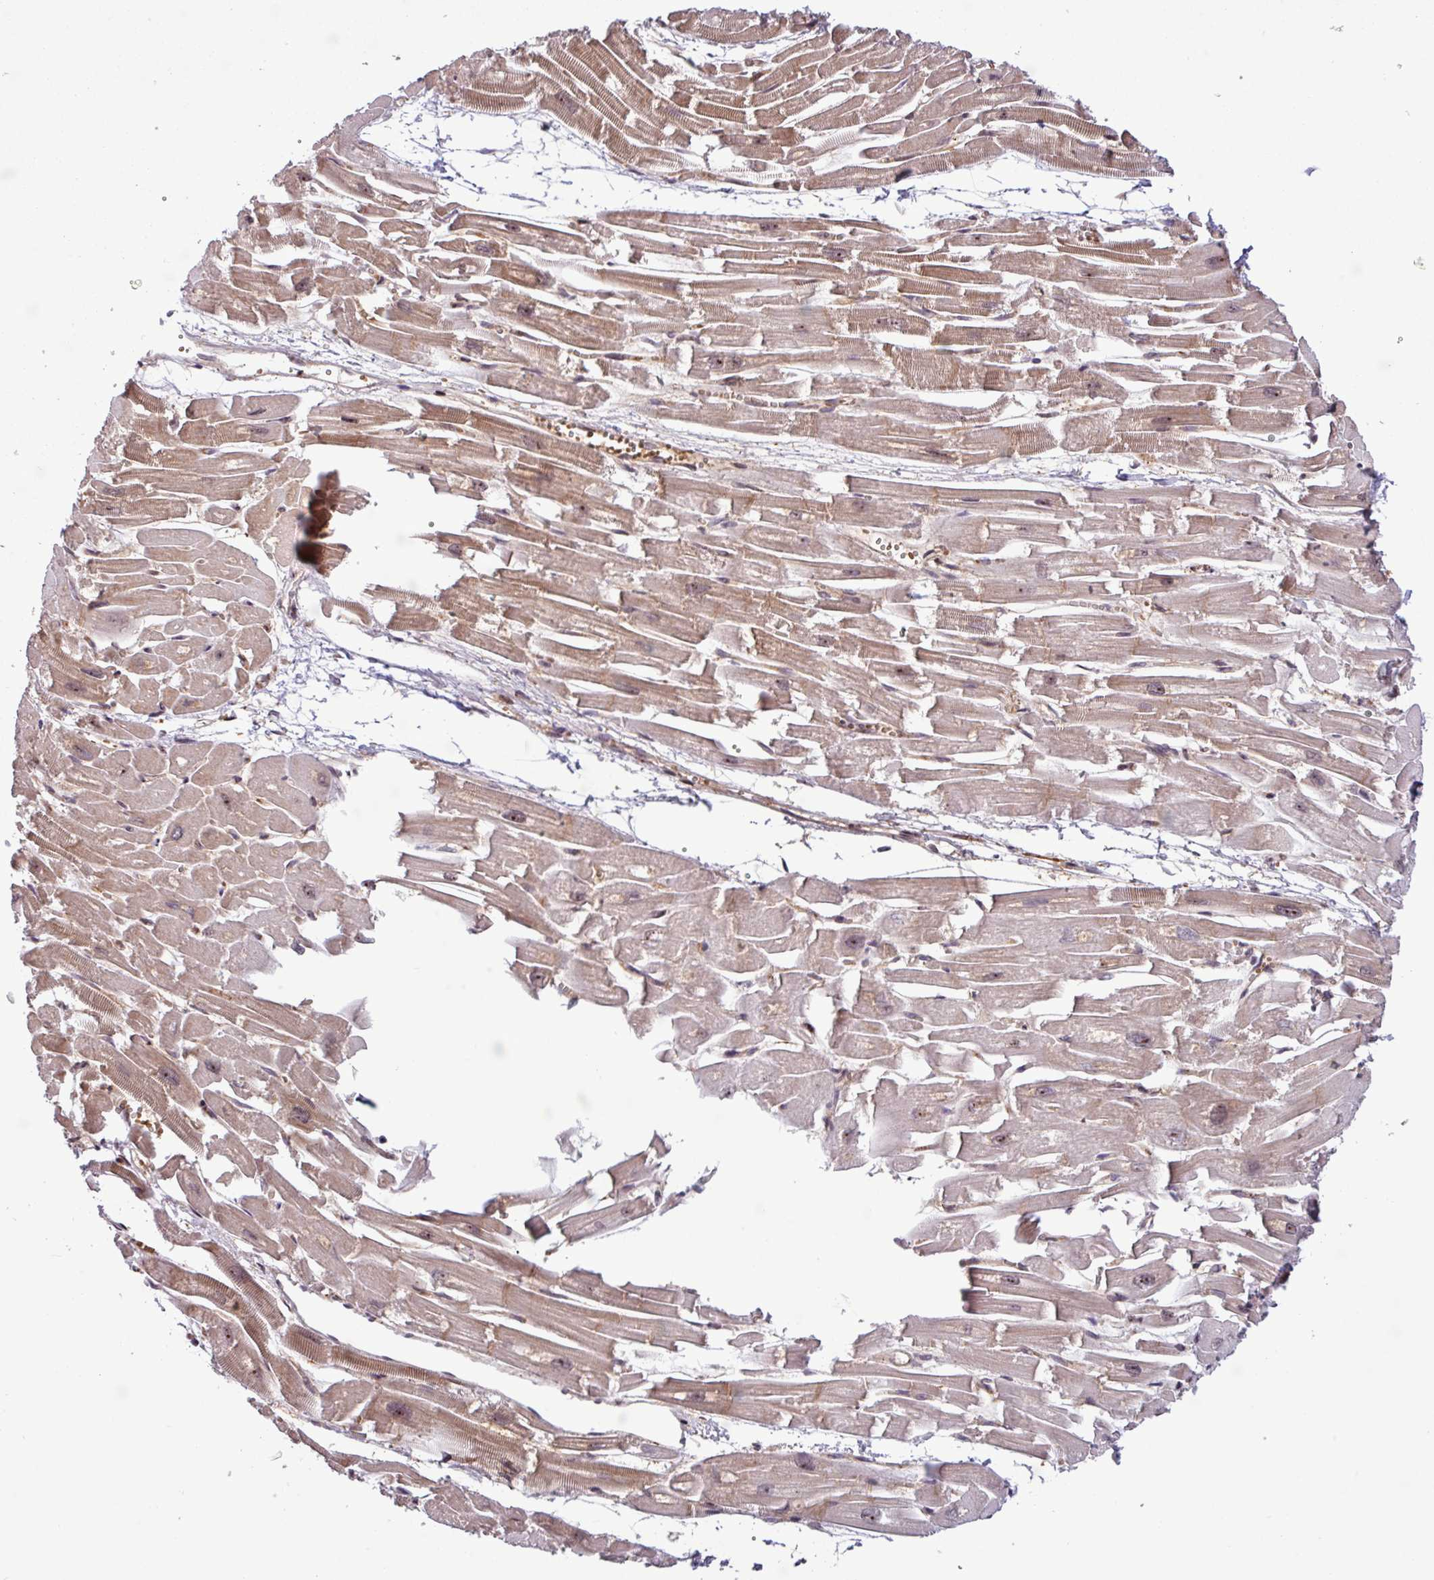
{"staining": {"intensity": "weak", "quantity": "25%-75%", "location": "cytoplasmic/membranous,nuclear"}, "tissue": "heart muscle", "cell_type": "Cardiomyocytes", "image_type": "normal", "snomed": [{"axis": "morphology", "description": "Normal tissue, NOS"}, {"axis": "topography", "description": "Heart"}], "caption": "DAB immunohistochemical staining of benign human heart muscle reveals weak cytoplasmic/membranous,nuclear protein staining in approximately 25%-75% of cardiomyocytes. The staining was performed using DAB (3,3'-diaminobenzidine) to visualize the protein expression in brown, while the nuclei were stained in blue with hematoxylin (Magnification: 20x).", "gene": "C7orf50", "patient": {"sex": "male", "age": 54}}